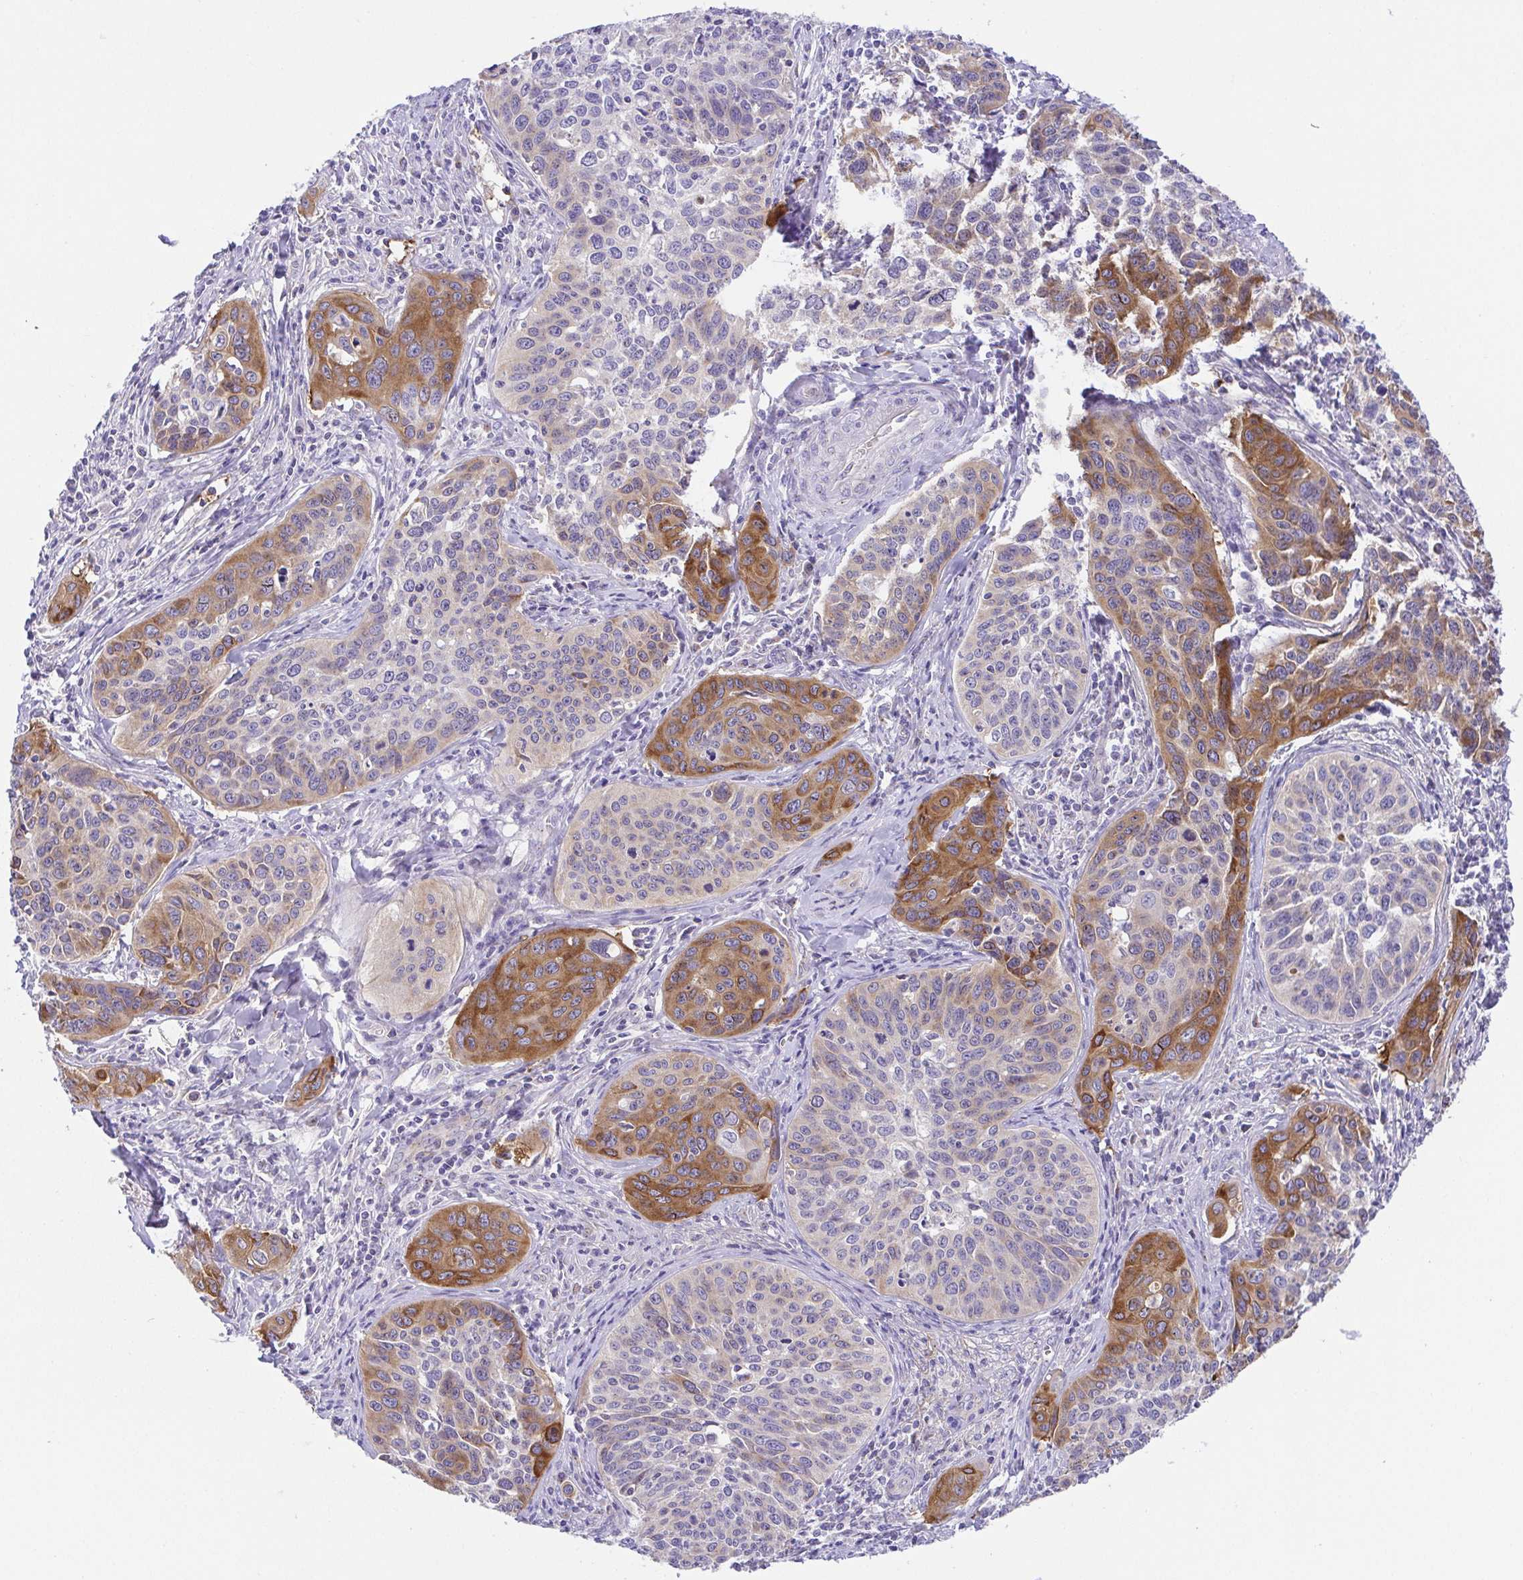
{"staining": {"intensity": "moderate", "quantity": "25%-75%", "location": "cytoplasmic/membranous"}, "tissue": "cervical cancer", "cell_type": "Tumor cells", "image_type": "cancer", "snomed": [{"axis": "morphology", "description": "Squamous cell carcinoma, NOS"}, {"axis": "topography", "description": "Cervix"}], "caption": "This is a photomicrograph of IHC staining of squamous cell carcinoma (cervical), which shows moderate expression in the cytoplasmic/membranous of tumor cells.", "gene": "SLC13A1", "patient": {"sex": "female", "age": 31}}